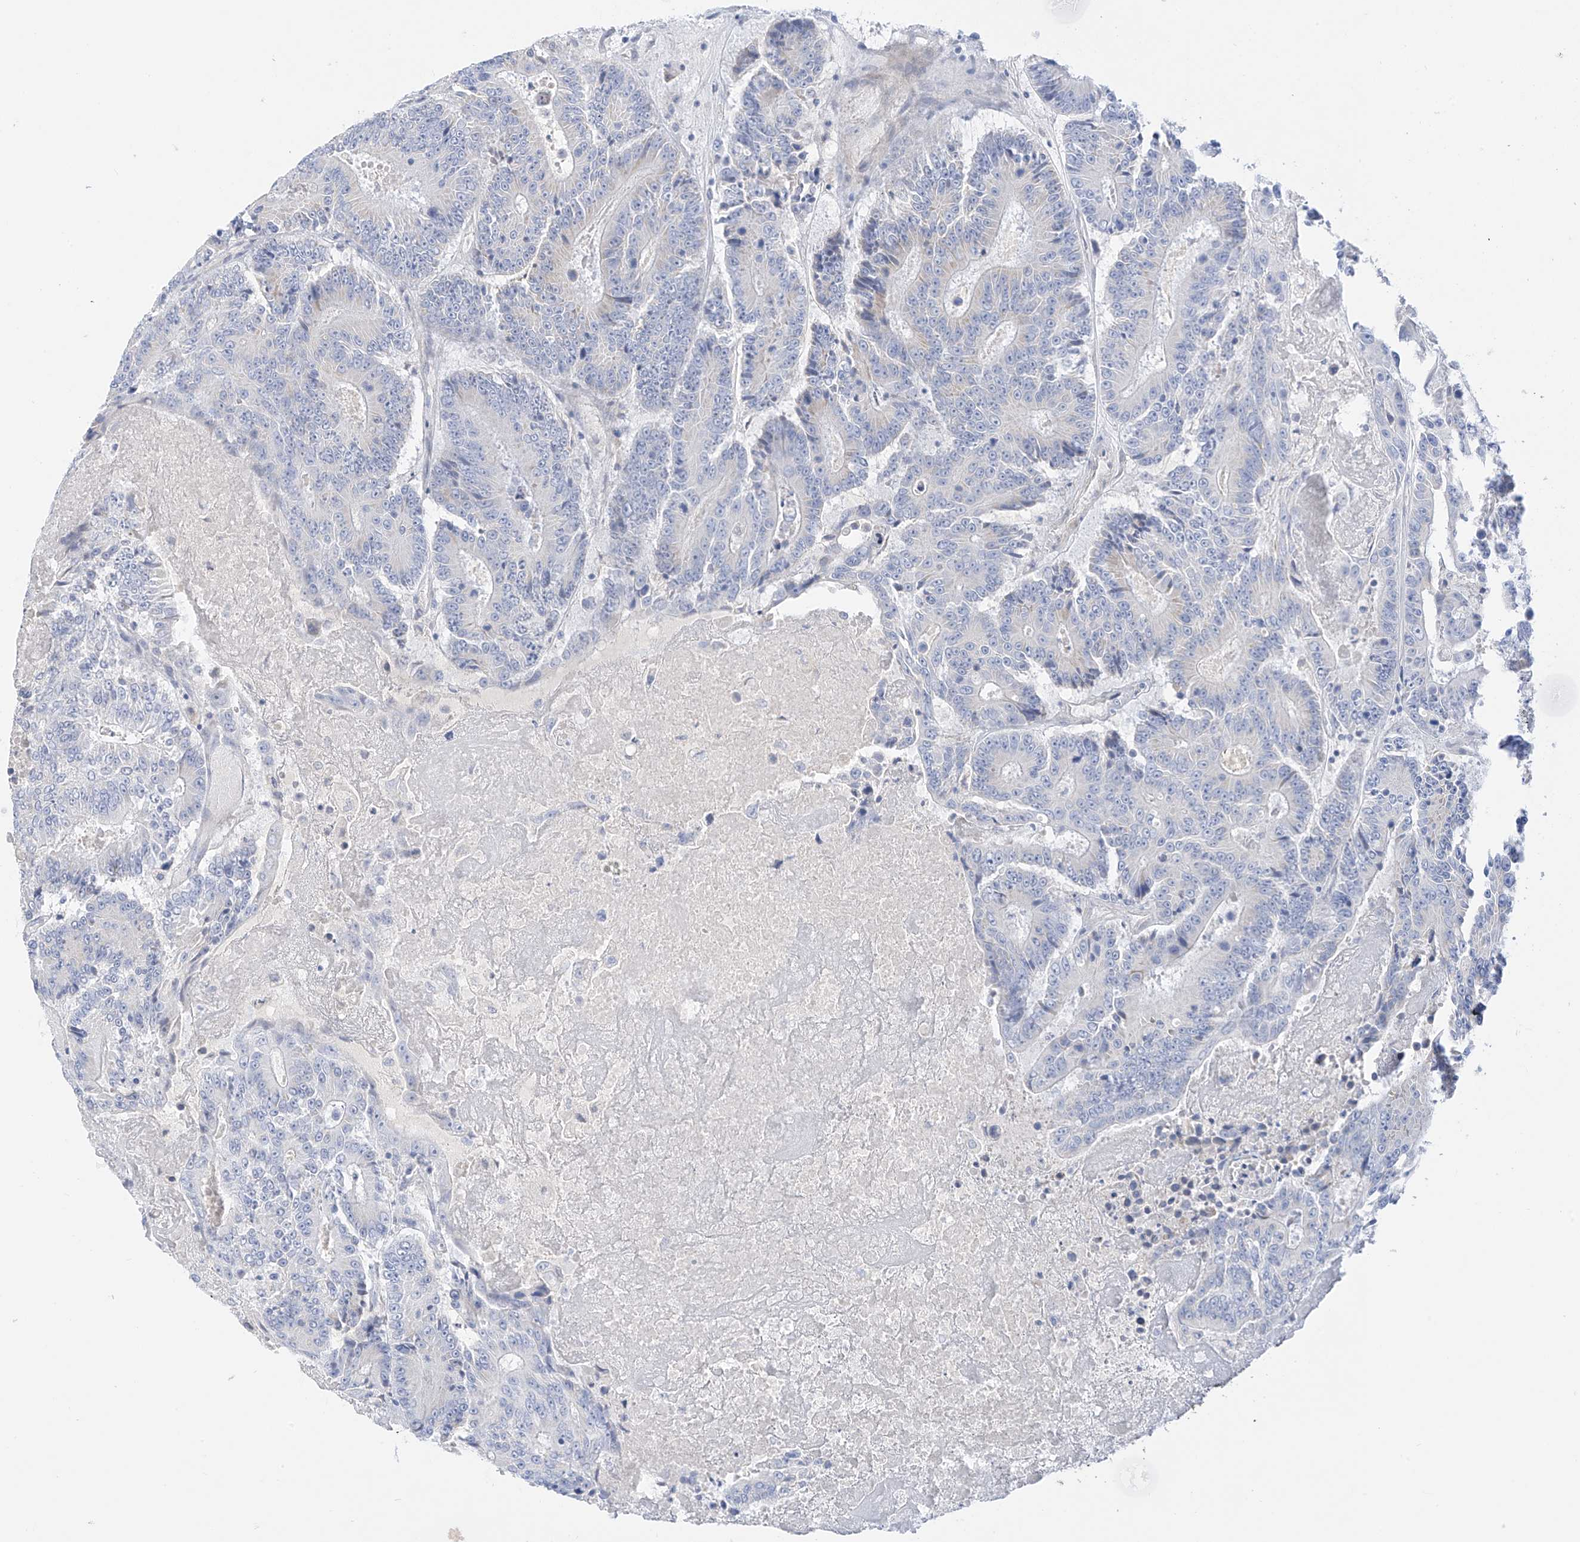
{"staining": {"intensity": "negative", "quantity": "none", "location": "none"}, "tissue": "colorectal cancer", "cell_type": "Tumor cells", "image_type": "cancer", "snomed": [{"axis": "morphology", "description": "Adenocarcinoma, NOS"}, {"axis": "topography", "description": "Colon"}], "caption": "Colorectal cancer (adenocarcinoma) stained for a protein using immunohistochemistry reveals no positivity tumor cells.", "gene": "ST3GAL5", "patient": {"sex": "male", "age": 83}}